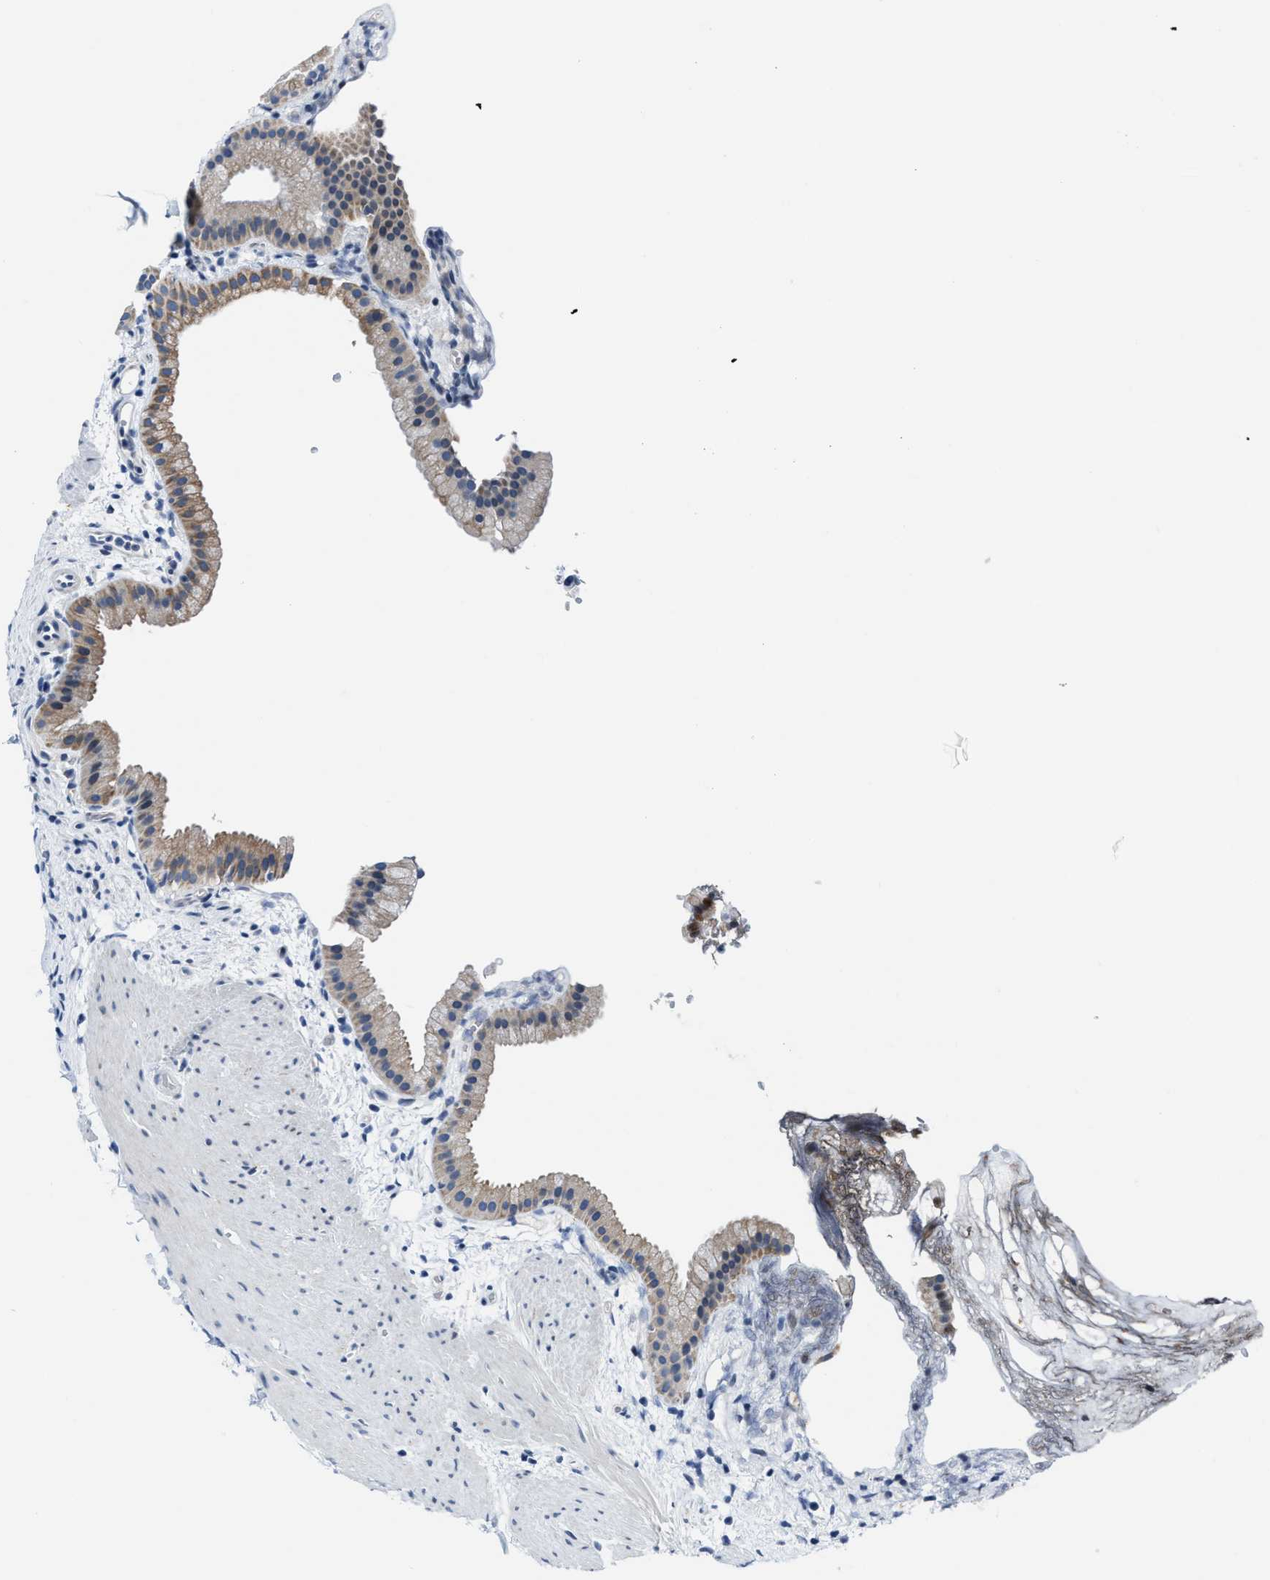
{"staining": {"intensity": "weak", "quantity": ">75%", "location": "cytoplasmic/membranous"}, "tissue": "gallbladder", "cell_type": "Glandular cells", "image_type": "normal", "snomed": [{"axis": "morphology", "description": "Normal tissue, NOS"}, {"axis": "topography", "description": "Gallbladder"}], "caption": "Protein staining demonstrates weak cytoplasmic/membranous expression in about >75% of glandular cells in unremarkable gallbladder.", "gene": "ASZ1", "patient": {"sex": "female", "age": 64}}